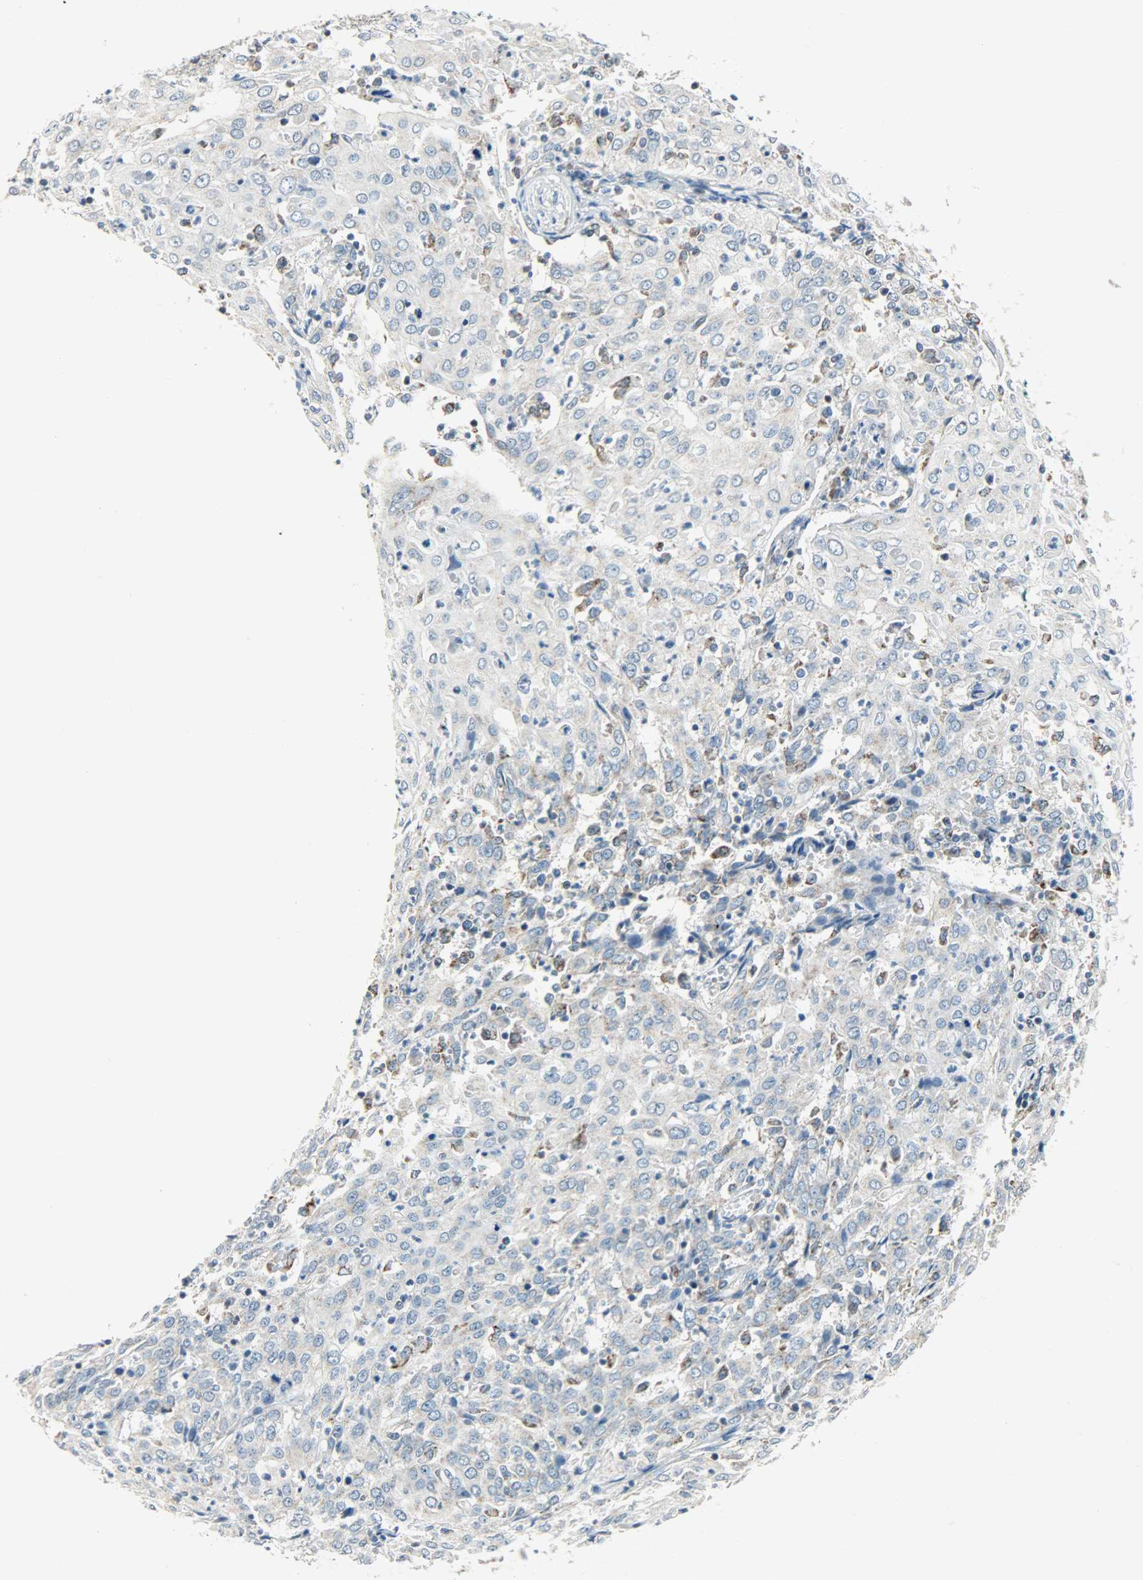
{"staining": {"intensity": "negative", "quantity": "none", "location": "none"}, "tissue": "cervical cancer", "cell_type": "Tumor cells", "image_type": "cancer", "snomed": [{"axis": "morphology", "description": "Squamous cell carcinoma, NOS"}, {"axis": "topography", "description": "Cervix"}], "caption": "The photomicrograph exhibits no staining of tumor cells in squamous cell carcinoma (cervical).", "gene": "PPP1R1B", "patient": {"sex": "female", "age": 39}}